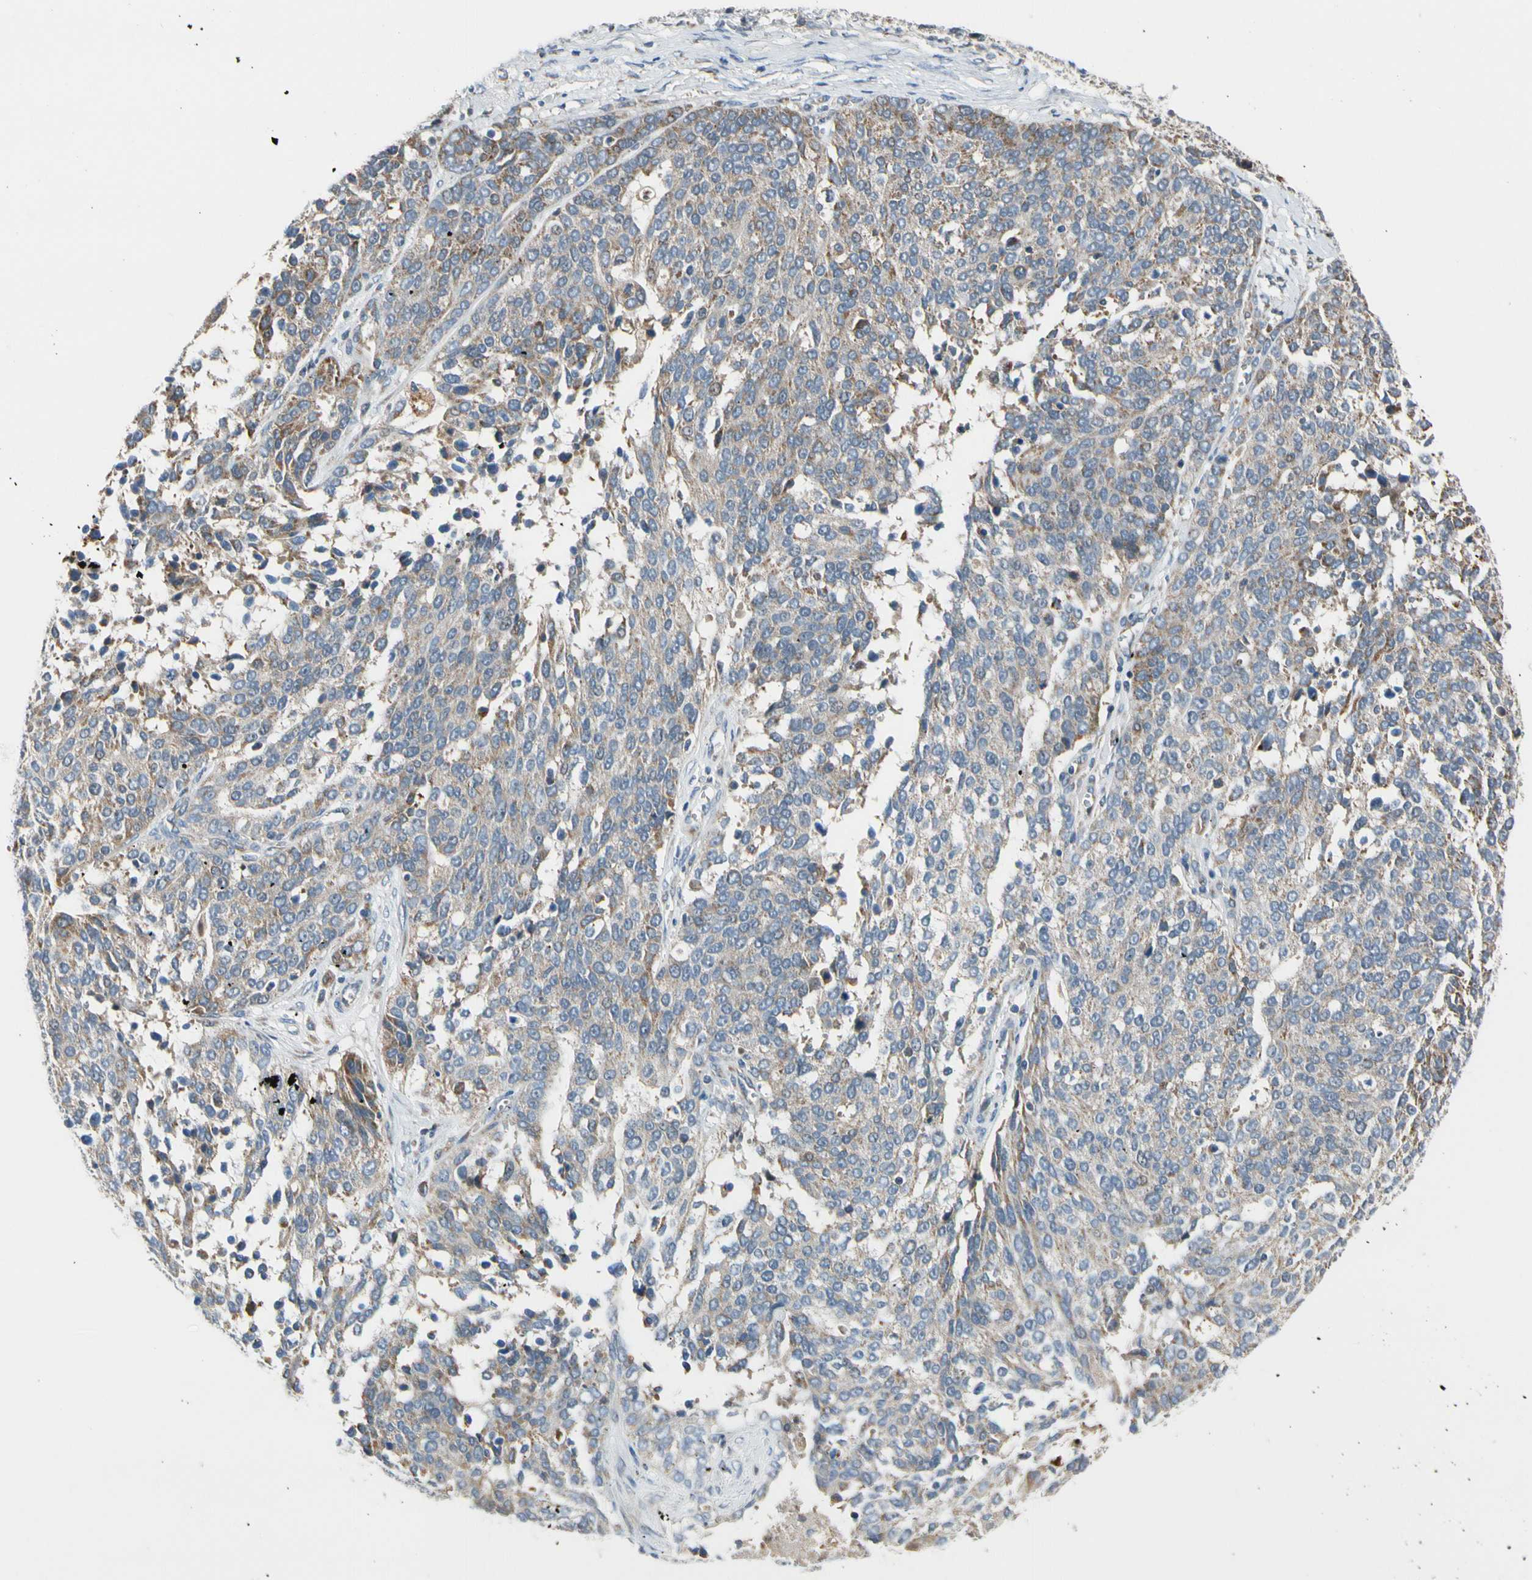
{"staining": {"intensity": "moderate", "quantity": "25%-75%", "location": "cytoplasmic/membranous"}, "tissue": "ovarian cancer", "cell_type": "Tumor cells", "image_type": "cancer", "snomed": [{"axis": "morphology", "description": "Cystadenocarcinoma, serous, NOS"}, {"axis": "topography", "description": "Ovary"}], "caption": "Ovarian cancer (serous cystadenocarcinoma) stained with DAB immunohistochemistry demonstrates medium levels of moderate cytoplasmic/membranous staining in about 25%-75% of tumor cells.", "gene": "NPHP3", "patient": {"sex": "female", "age": 44}}